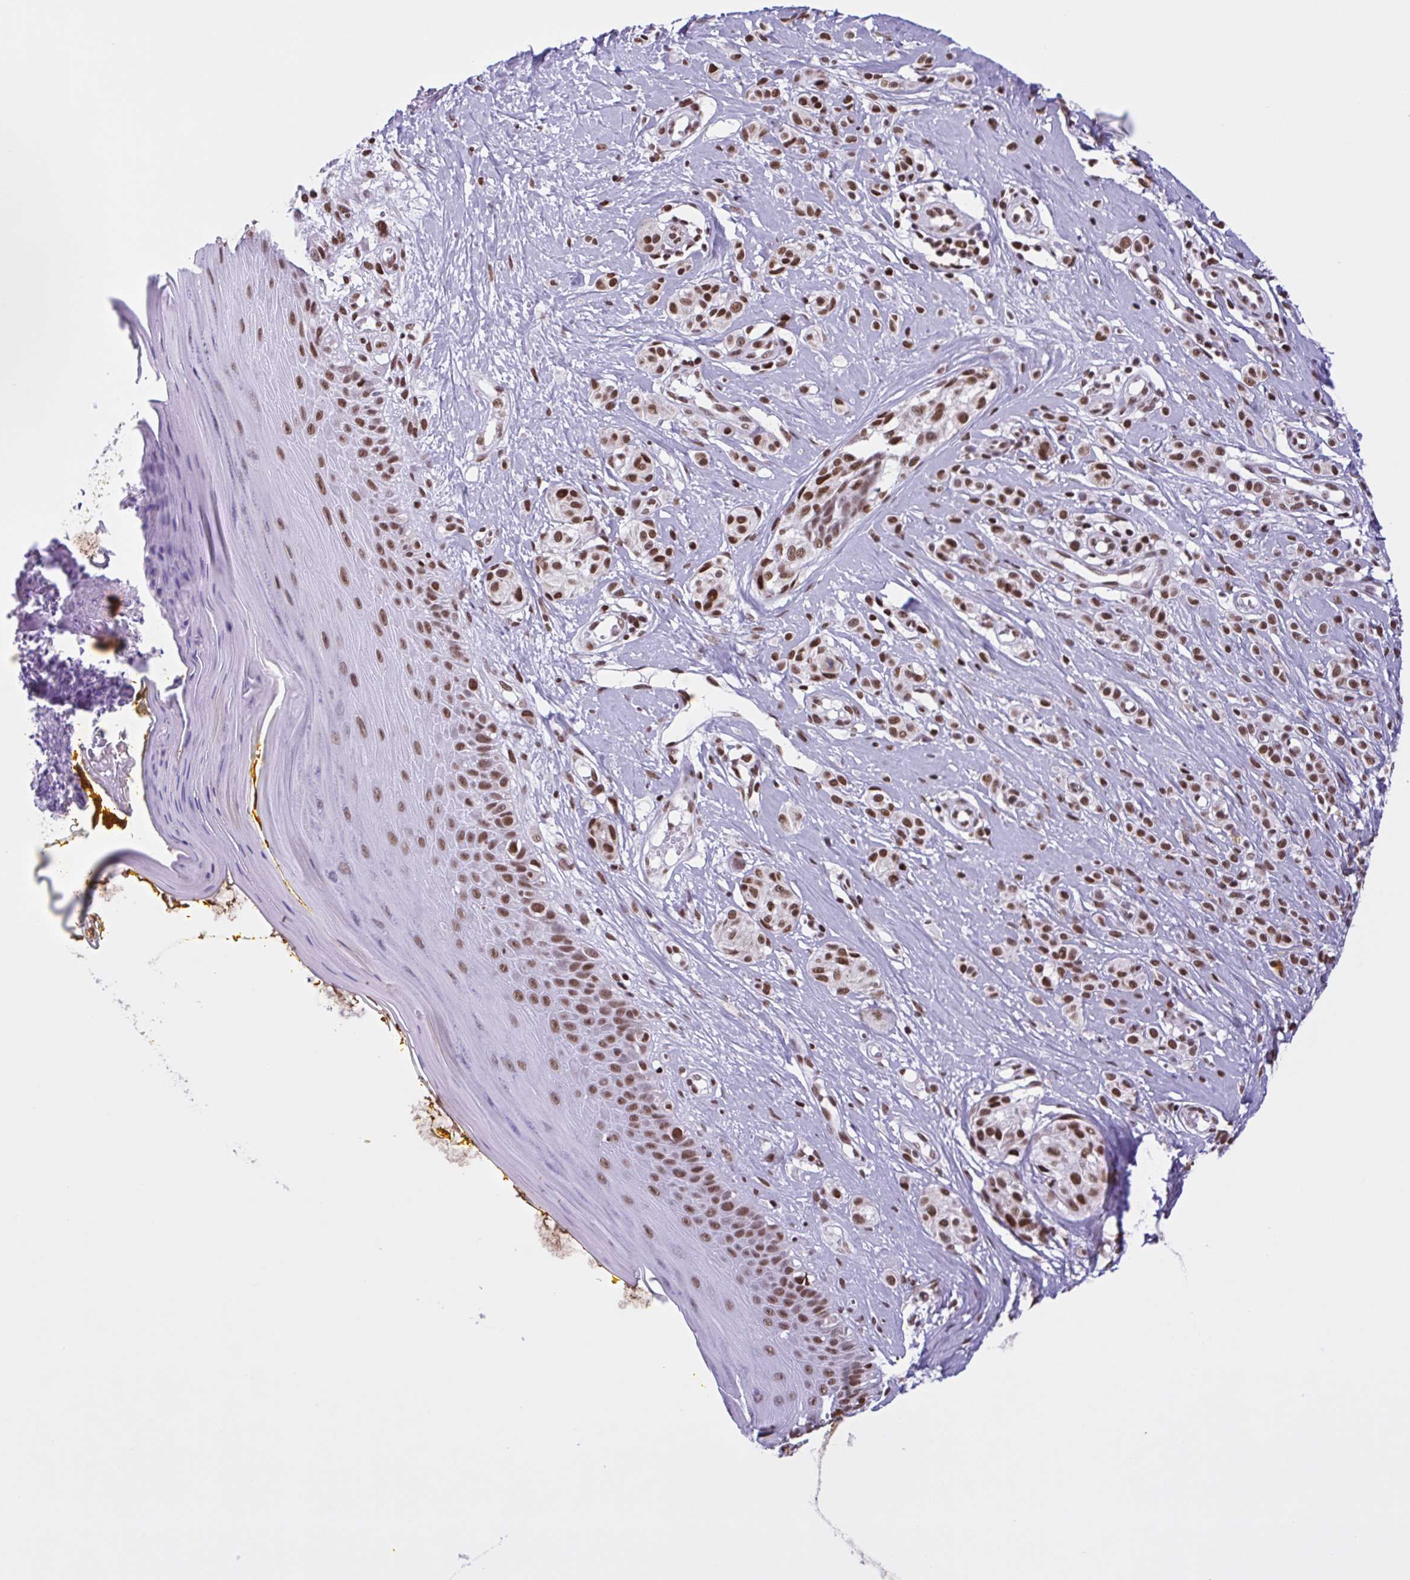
{"staining": {"intensity": "moderate", "quantity": ">75%", "location": "nuclear"}, "tissue": "melanoma", "cell_type": "Tumor cells", "image_type": "cancer", "snomed": [{"axis": "morphology", "description": "Malignant melanoma, NOS"}, {"axis": "topography", "description": "Skin"}], "caption": "The micrograph demonstrates a brown stain indicating the presence of a protein in the nuclear of tumor cells in malignant melanoma. The protein of interest is shown in brown color, while the nuclei are stained blue.", "gene": "TIMM21", "patient": {"sex": "male", "age": 74}}